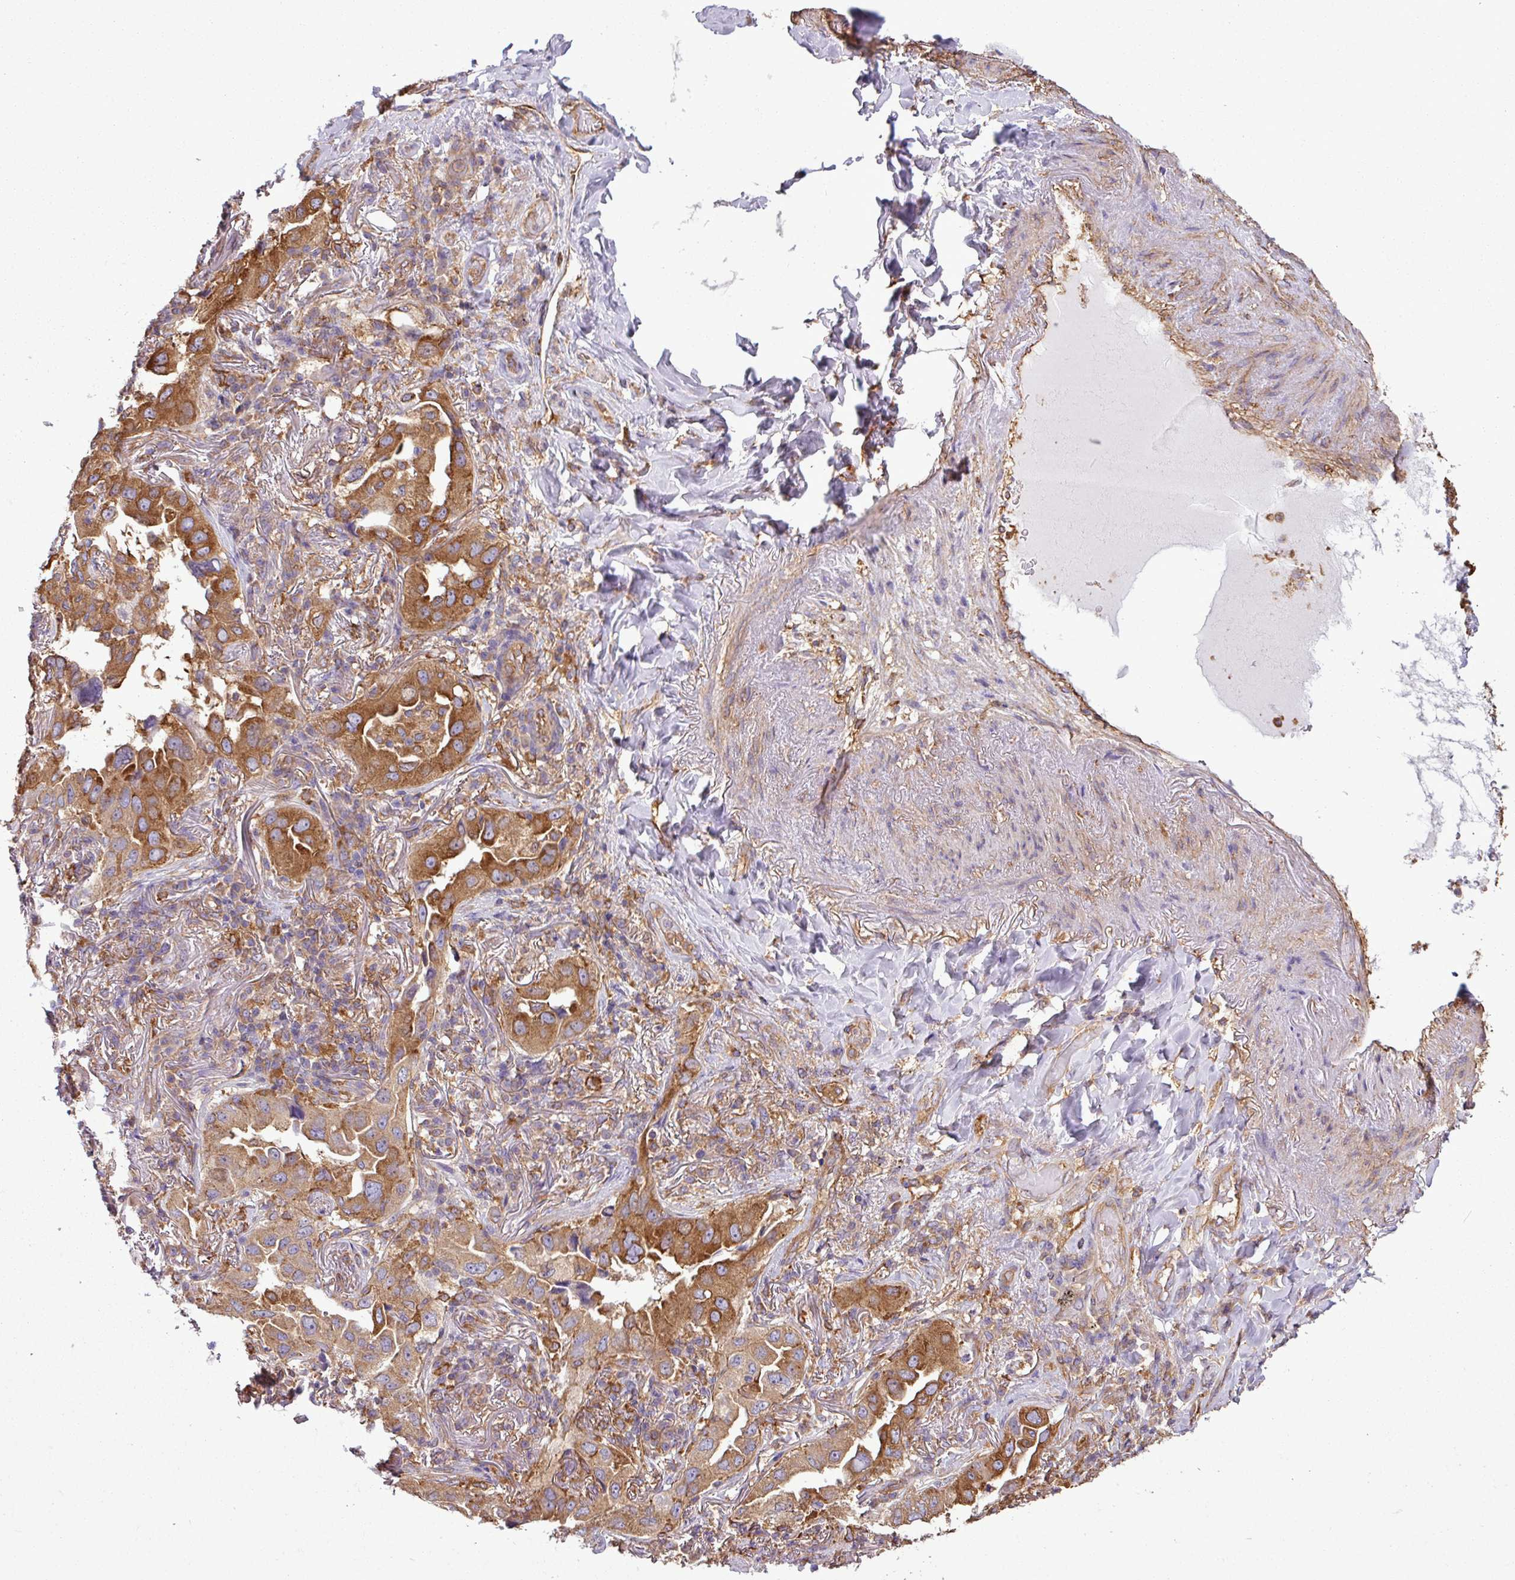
{"staining": {"intensity": "strong", "quantity": "25%-75%", "location": "cytoplasmic/membranous"}, "tissue": "lung cancer", "cell_type": "Tumor cells", "image_type": "cancer", "snomed": [{"axis": "morphology", "description": "Adenocarcinoma, NOS"}, {"axis": "topography", "description": "Lung"}], "caption": "Lung cancer was stained to show a protein in brown. There is high levels of strong cytoplasmic/membranous expression in approximately 25%-75% of tumor cells.", "gene": "PACSIN2", "patient": {"sex": "female", "age": 69}}